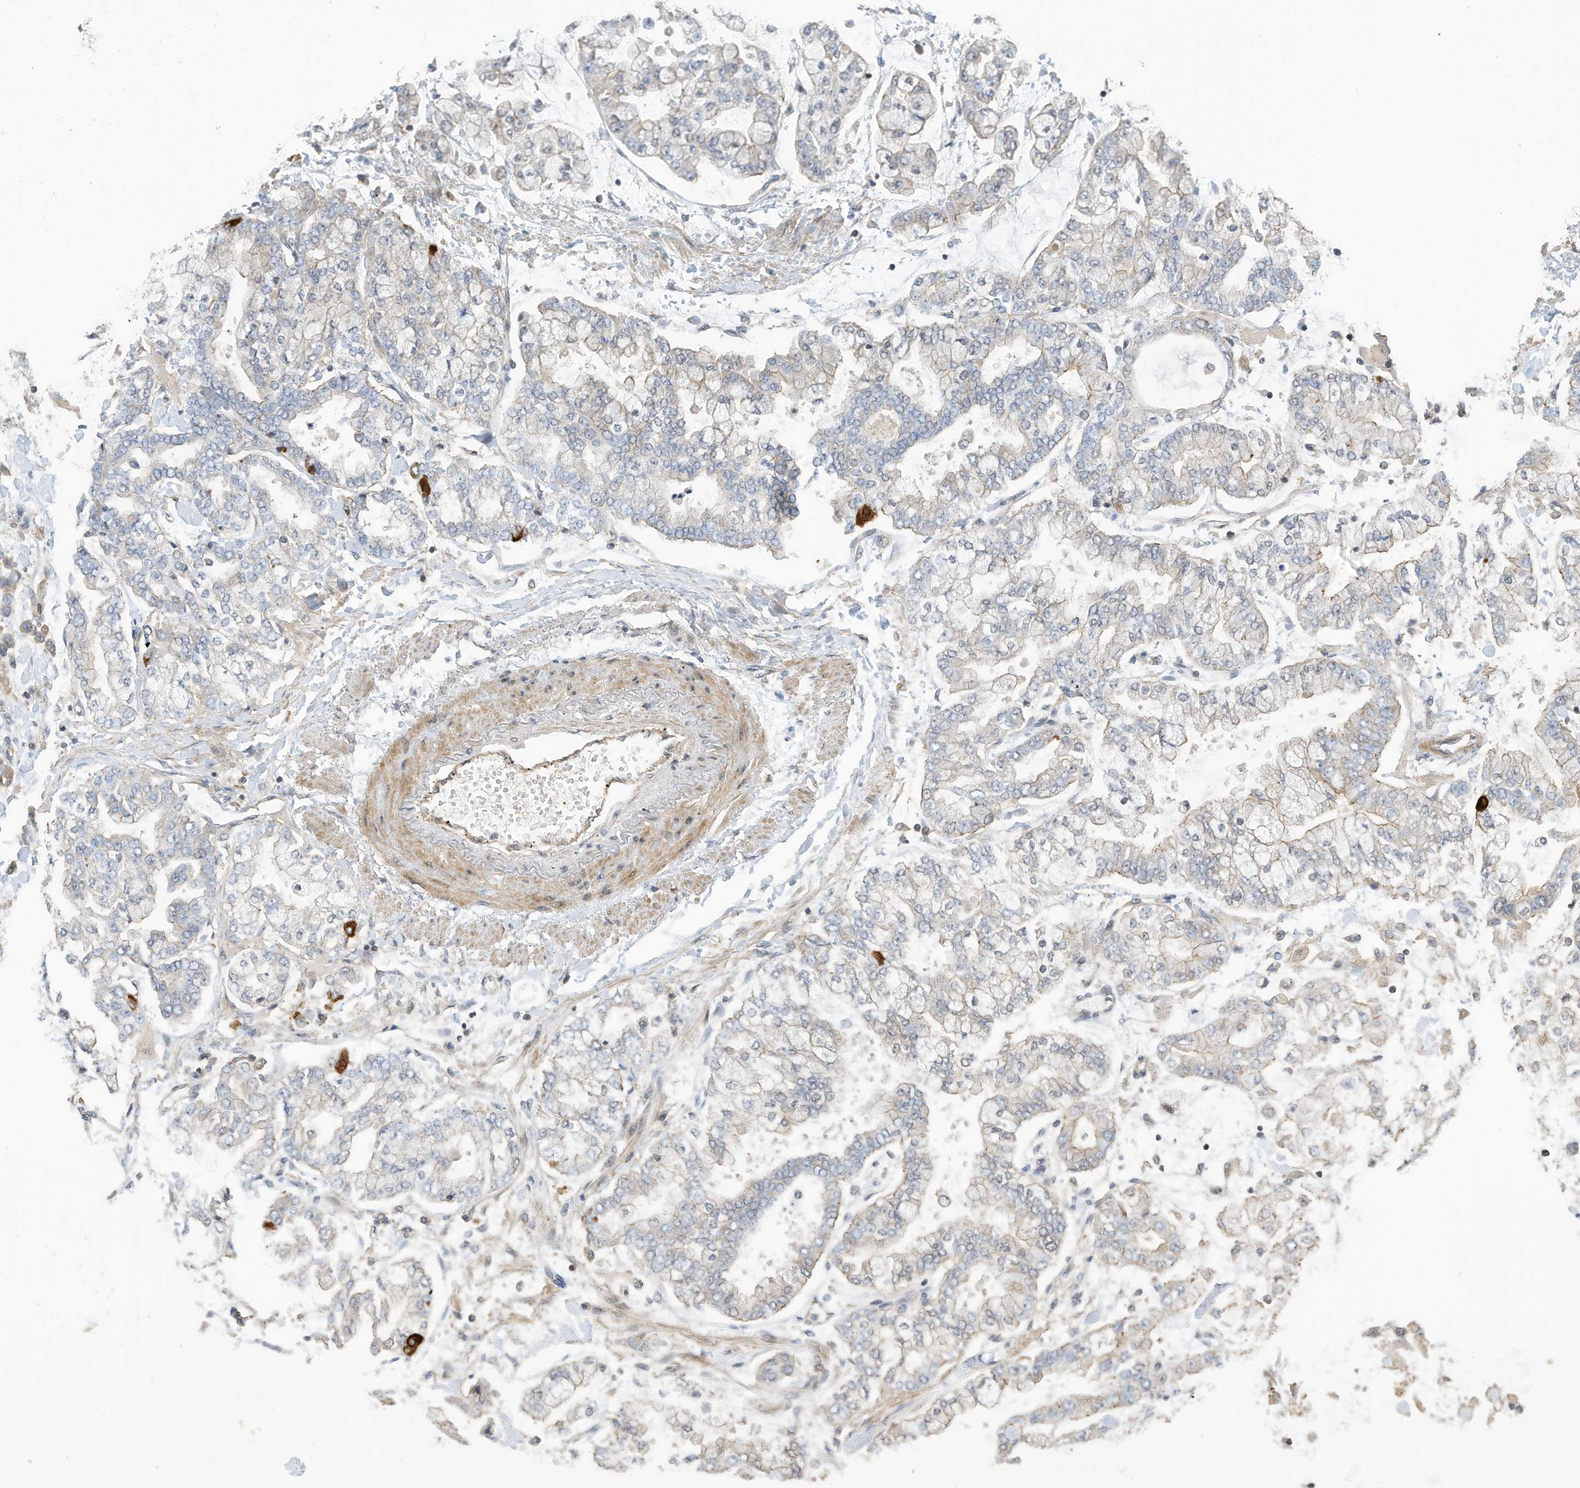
{"staining": {"intensity": "weak", "quantity": "<25%", "location": "cytoplasmic/membranous"}, "tissue": "stomach cancer", "cell_type": "Tumor cells", "image_type": "cancer", "snomed": [{"axis": "morphology", "description": "Normal tissue, NOS"}, {"axis": "morphology", "description": "Adenocarcinoma, NOS"}, {"axis": "topography", "description": "Stomach, upper"}, {"axis": "topography", "description": "Stomach"}], "caption": "Stomach adenocarcinoma stained for a protein using immunohistochemistry (IHC) reveals no expression tumor cells.", "gene": "REC8", "patient": {"sex": "male", "age": 76}}